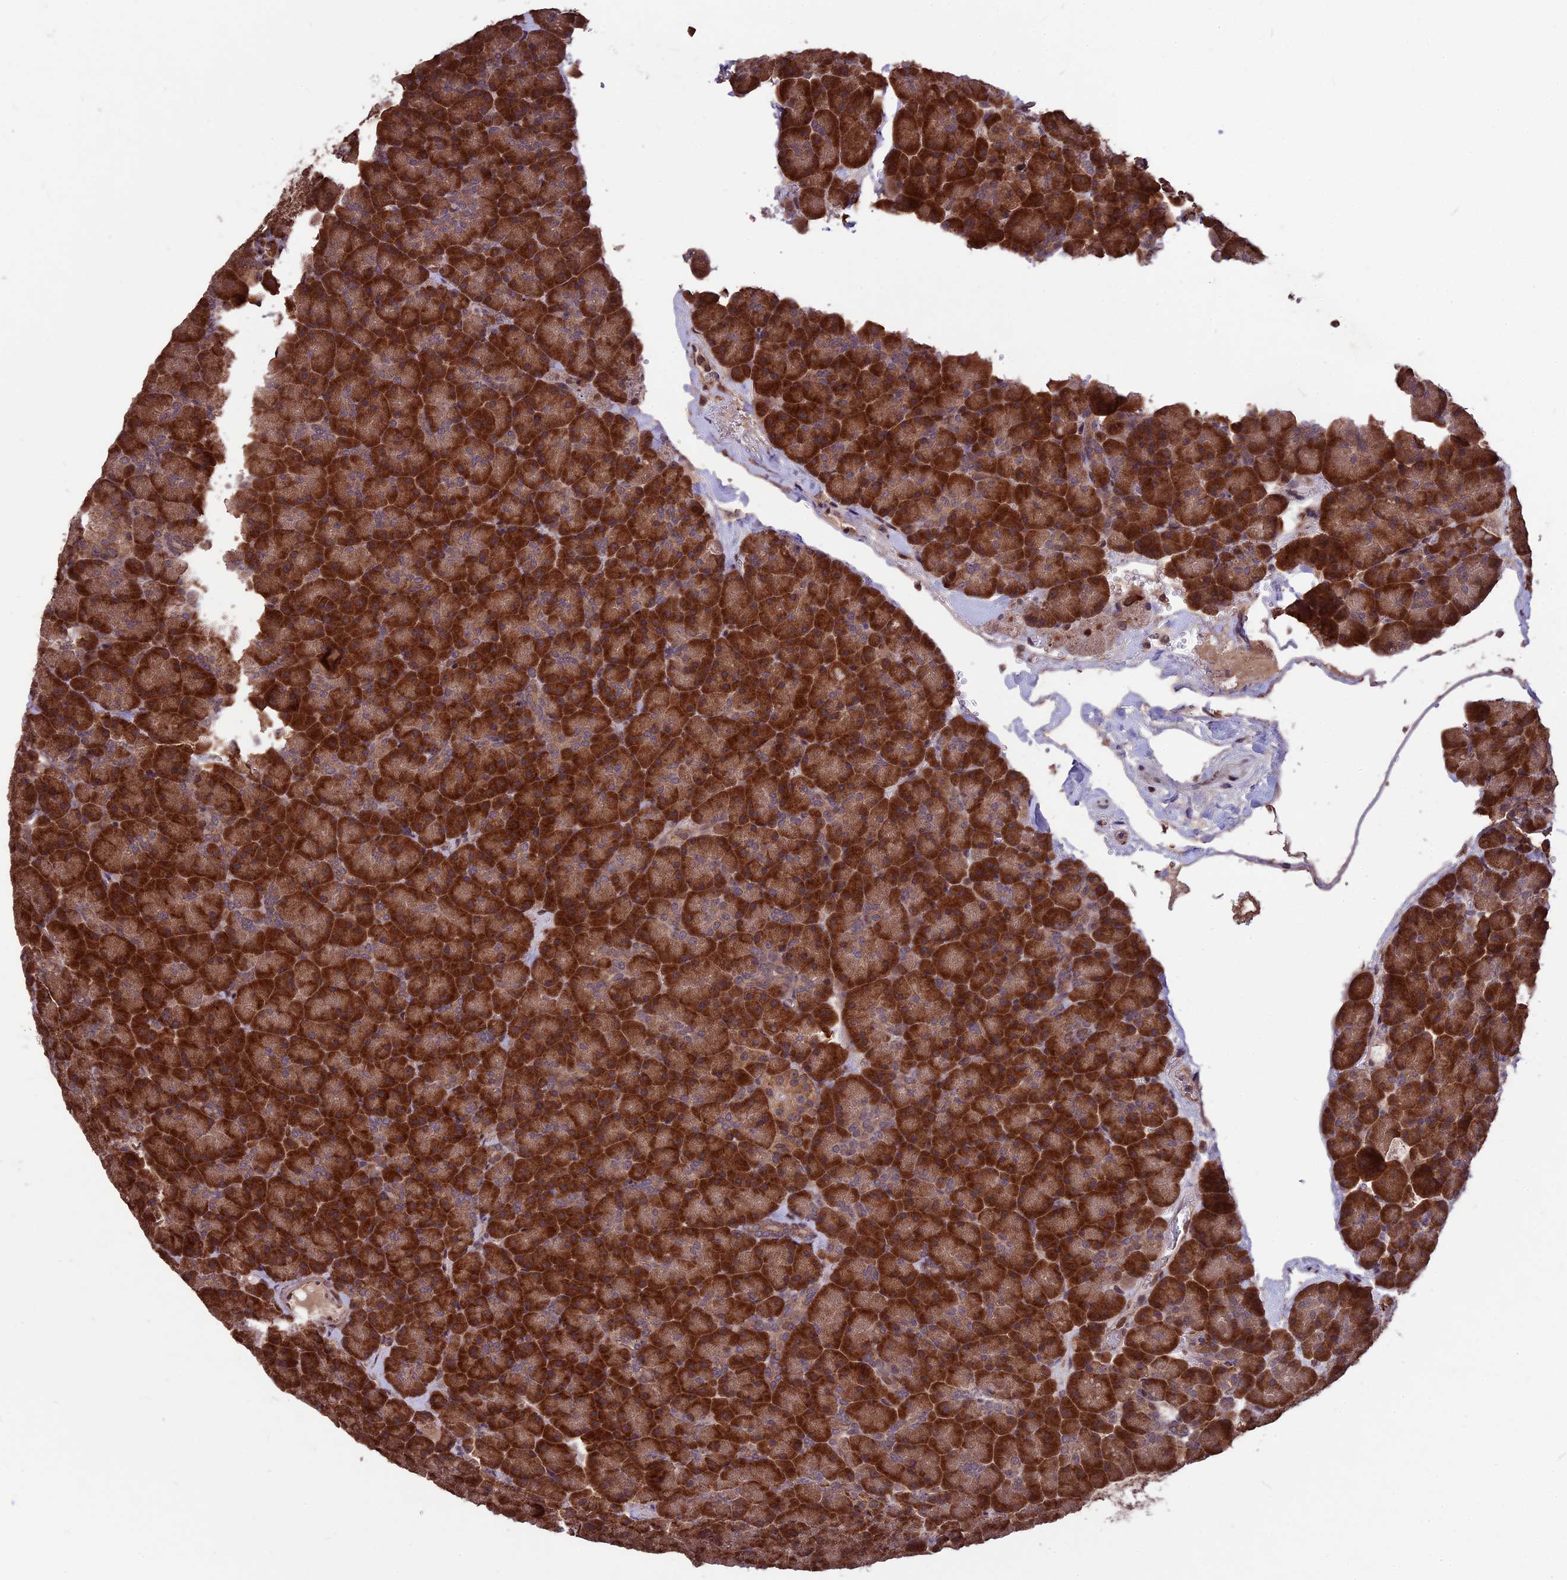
{"staining": {"intensity": "strong", "quantity": ">75%", "location": "cytoplasmic/membranous"}, "tissue": "pancreas", "cell_type": "Exocrine glandular cells", "image_type": "normal", "snomed": [{"axis": "morphology", "description": "Normal tissue, NOS"}, {"axis": "topography", "description": "Pancreas"}], "caption": "DAB (3,3'-diaminobenzidine) immunohistochemical staining of normal pancreas shows strong cytoplasmic/membranous protein expression in about >75% of exocrine glandular cells.", "gene": "ZNF598", "patient": {"sex": "male", "age": 36}}